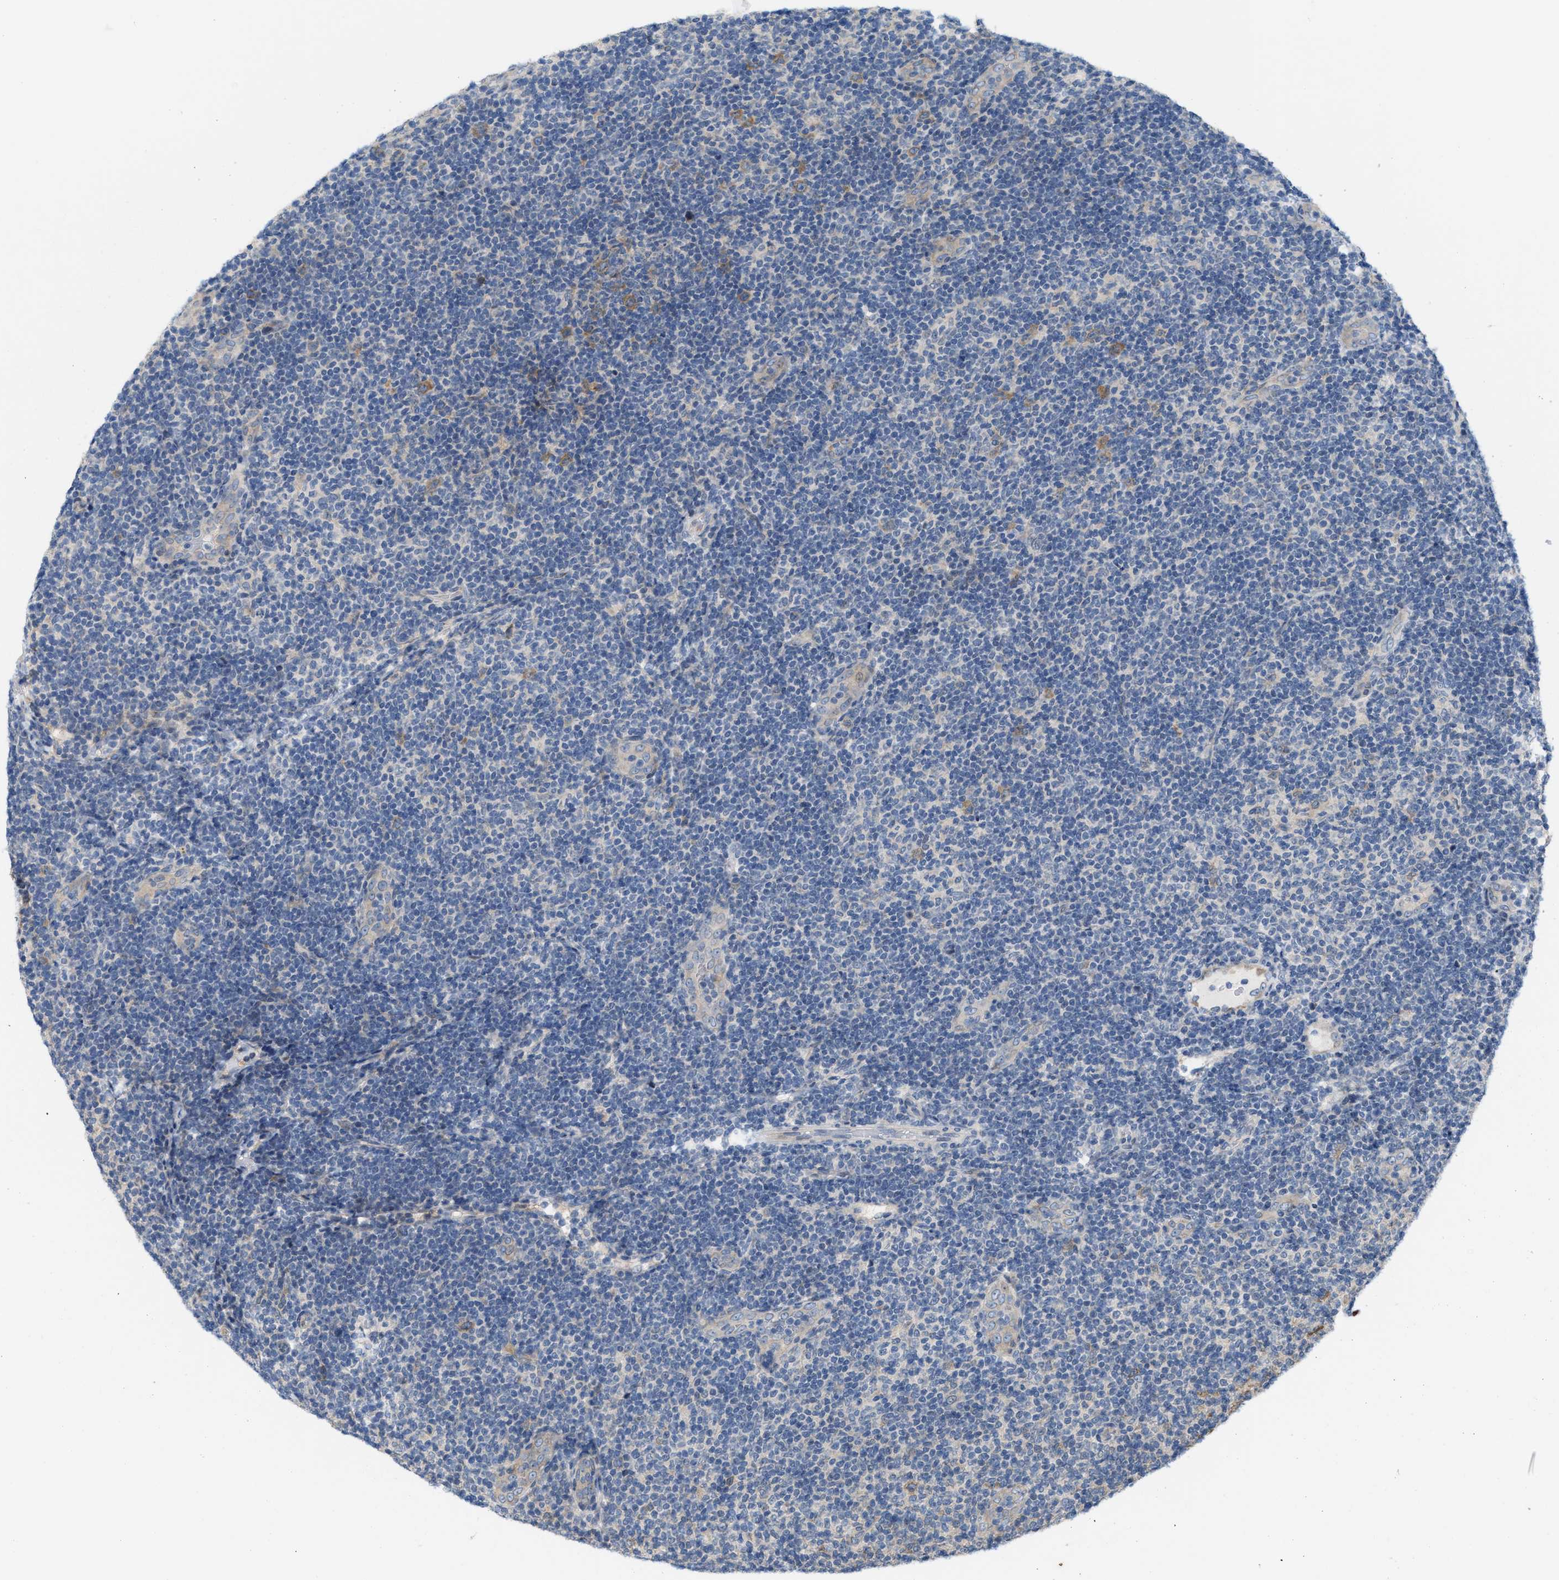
{"staining": {"intensity": "negative", "quantity": "none", "location": "none"}, "tissue": "lymphoma", "cell_type": "Tumor cells", "image_type": "cancer", "snomed": [{"axis": "morphology", "description": "Malignant lymphoma, non-Hodgkin's type, Low grade"}, {"axis": "topography", "description": "Lymph node"}], "caption": "Immunohistochemistry (IHC) micrograph of human lymphoma stained for a protein (brown), which demonstrates no positivity in tumor cells.", "gene": "CSNK1A1", "patient": {"sex": "male", "age": 83}}